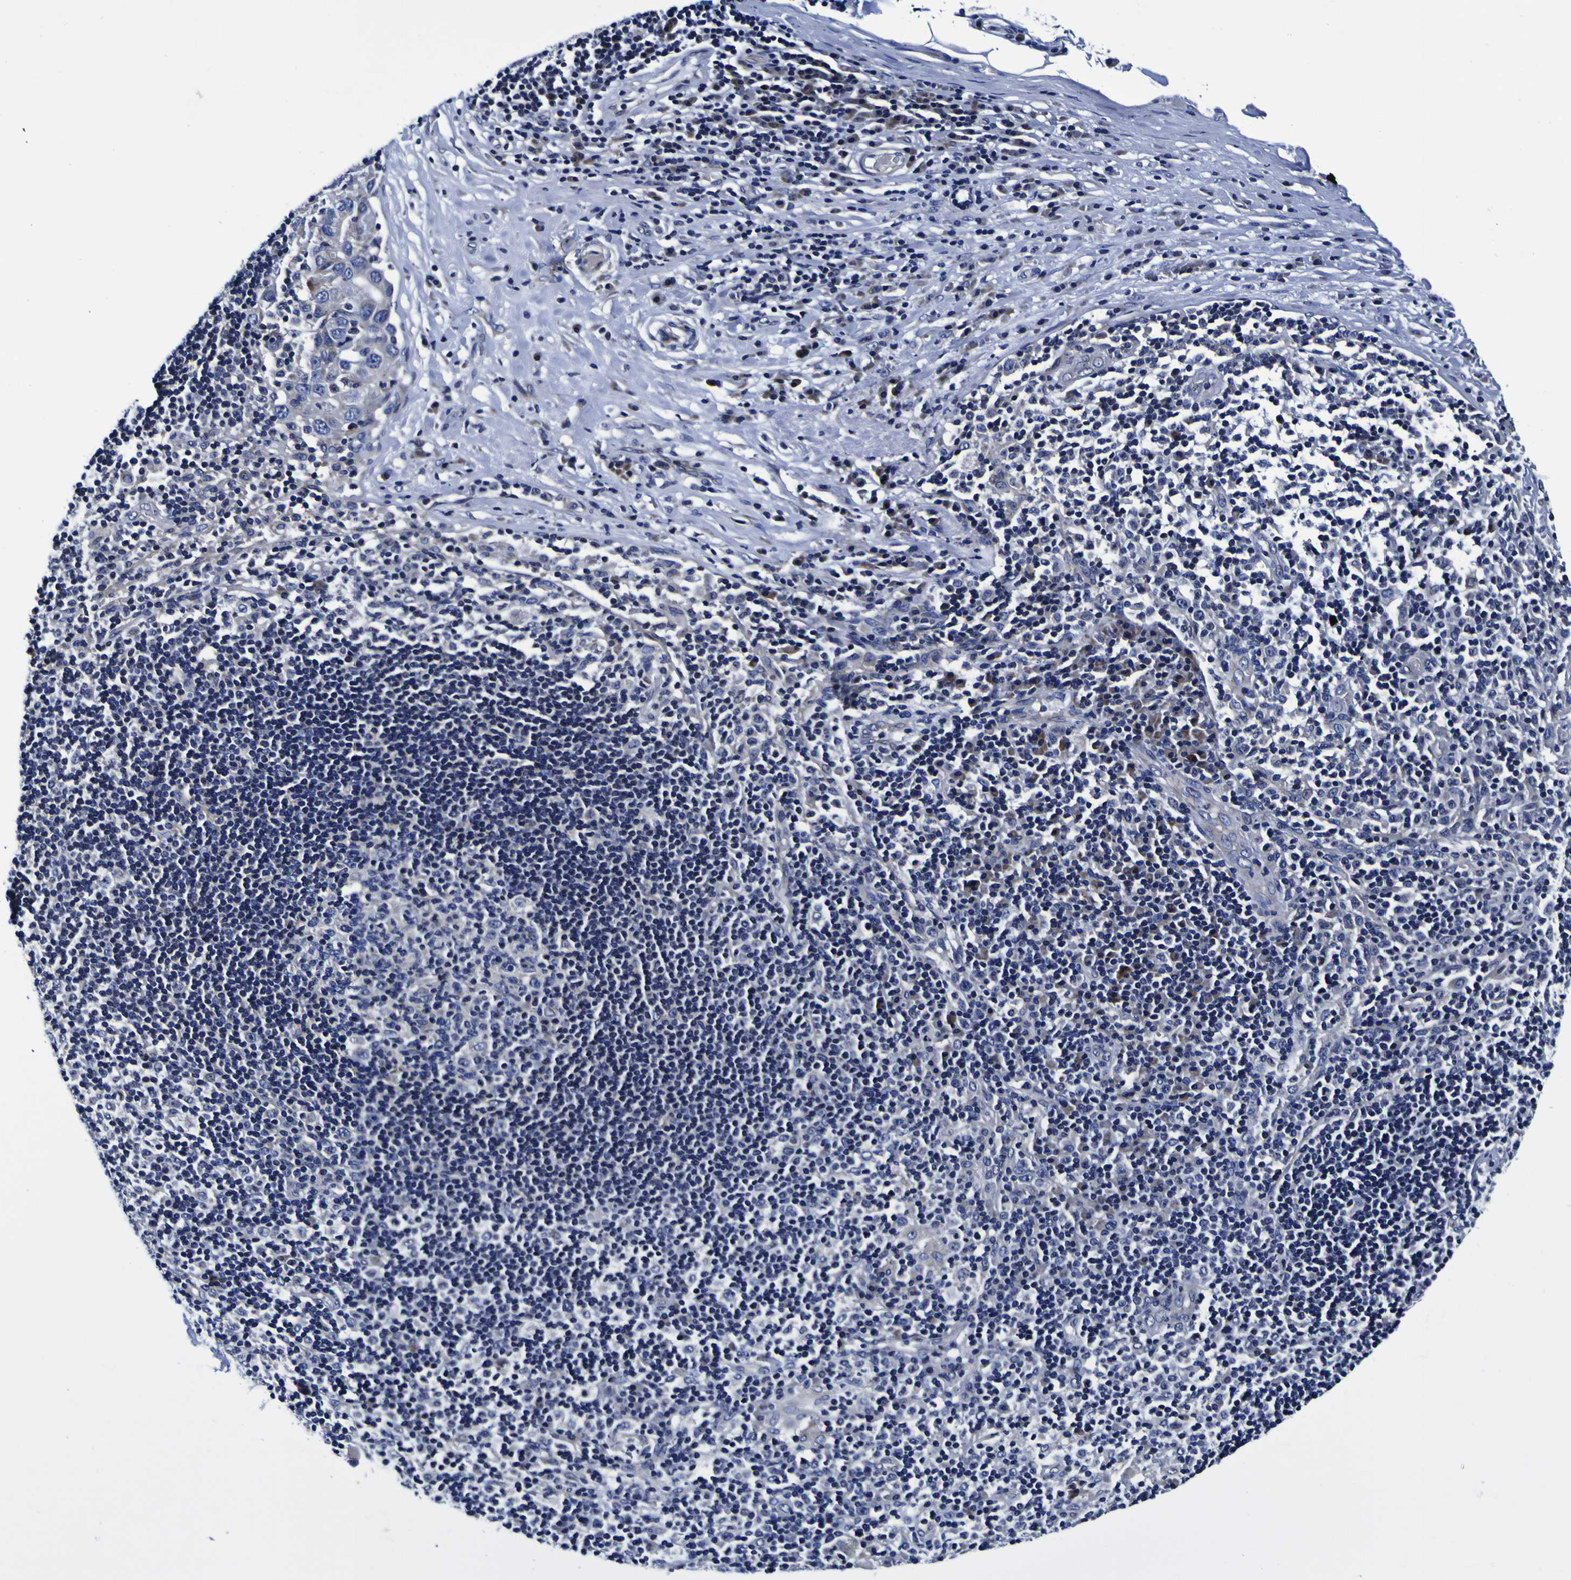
{"staining": {"intensity": "negative", "quantity": "none", "location": "none"}, "tissue": "adipose tissue", "cell_type": "Adipocytes", "image_type": "normal", "snomed": [{"axis": "morphology", "description": "Normal tissue, NOS"}, {"axis": "morphology", "description": "Adenocarcinoma, NOS"}, {"axis": "topography", "description": "Esophagus"}], "caption": "A high-resolution micrograph shows IHC staining of normal adipose tissue, which reveals no significant expression in adipocytes. (DAB (3,3'-diaminobenzidine) immunohistochemistry (IHC), high magnification).", "gene": "PDLIM4", "patient": {"sex": "male", "age": 62}}